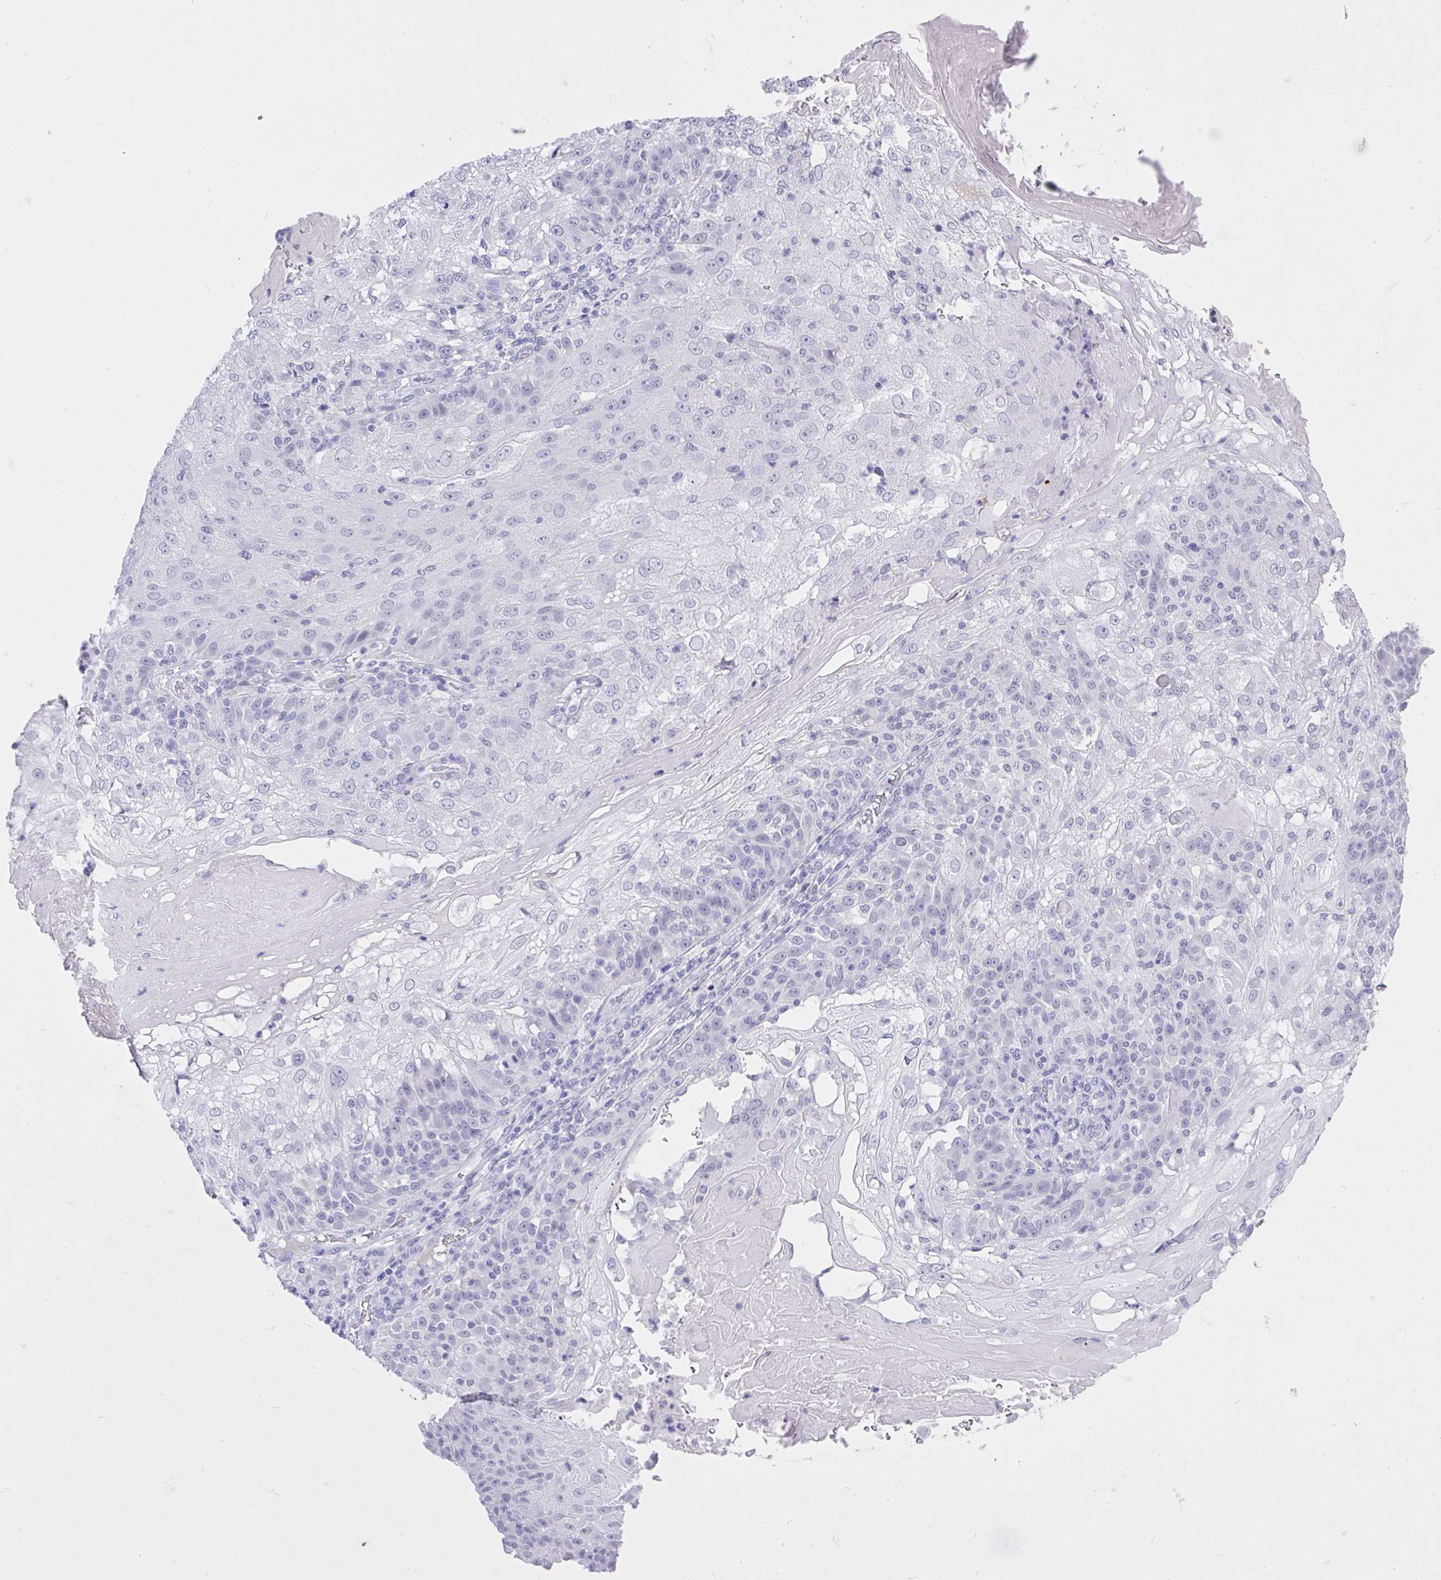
{"staining": {"intensity": "negative", "quantity": "none", "location": "none"}, "tissue": "skin cancer", "cell_type": "Tumor cells", "image_type": "cancer", "snomed": [{"axis": "morphology", "description": "Normal tissue, NOS"}, {"axis": "morphology", "description": "Squamous cell carcinoma, NOS"}, {"axis": "topography", "description": "Skin"}], "caption": "Immunohistochemical staining of human skin cancer (squamous cell carcinoma) displays no significant expression in tumor cells.", "gene": "MS4A12", "patient": {"sex": "female", "age": 83}}